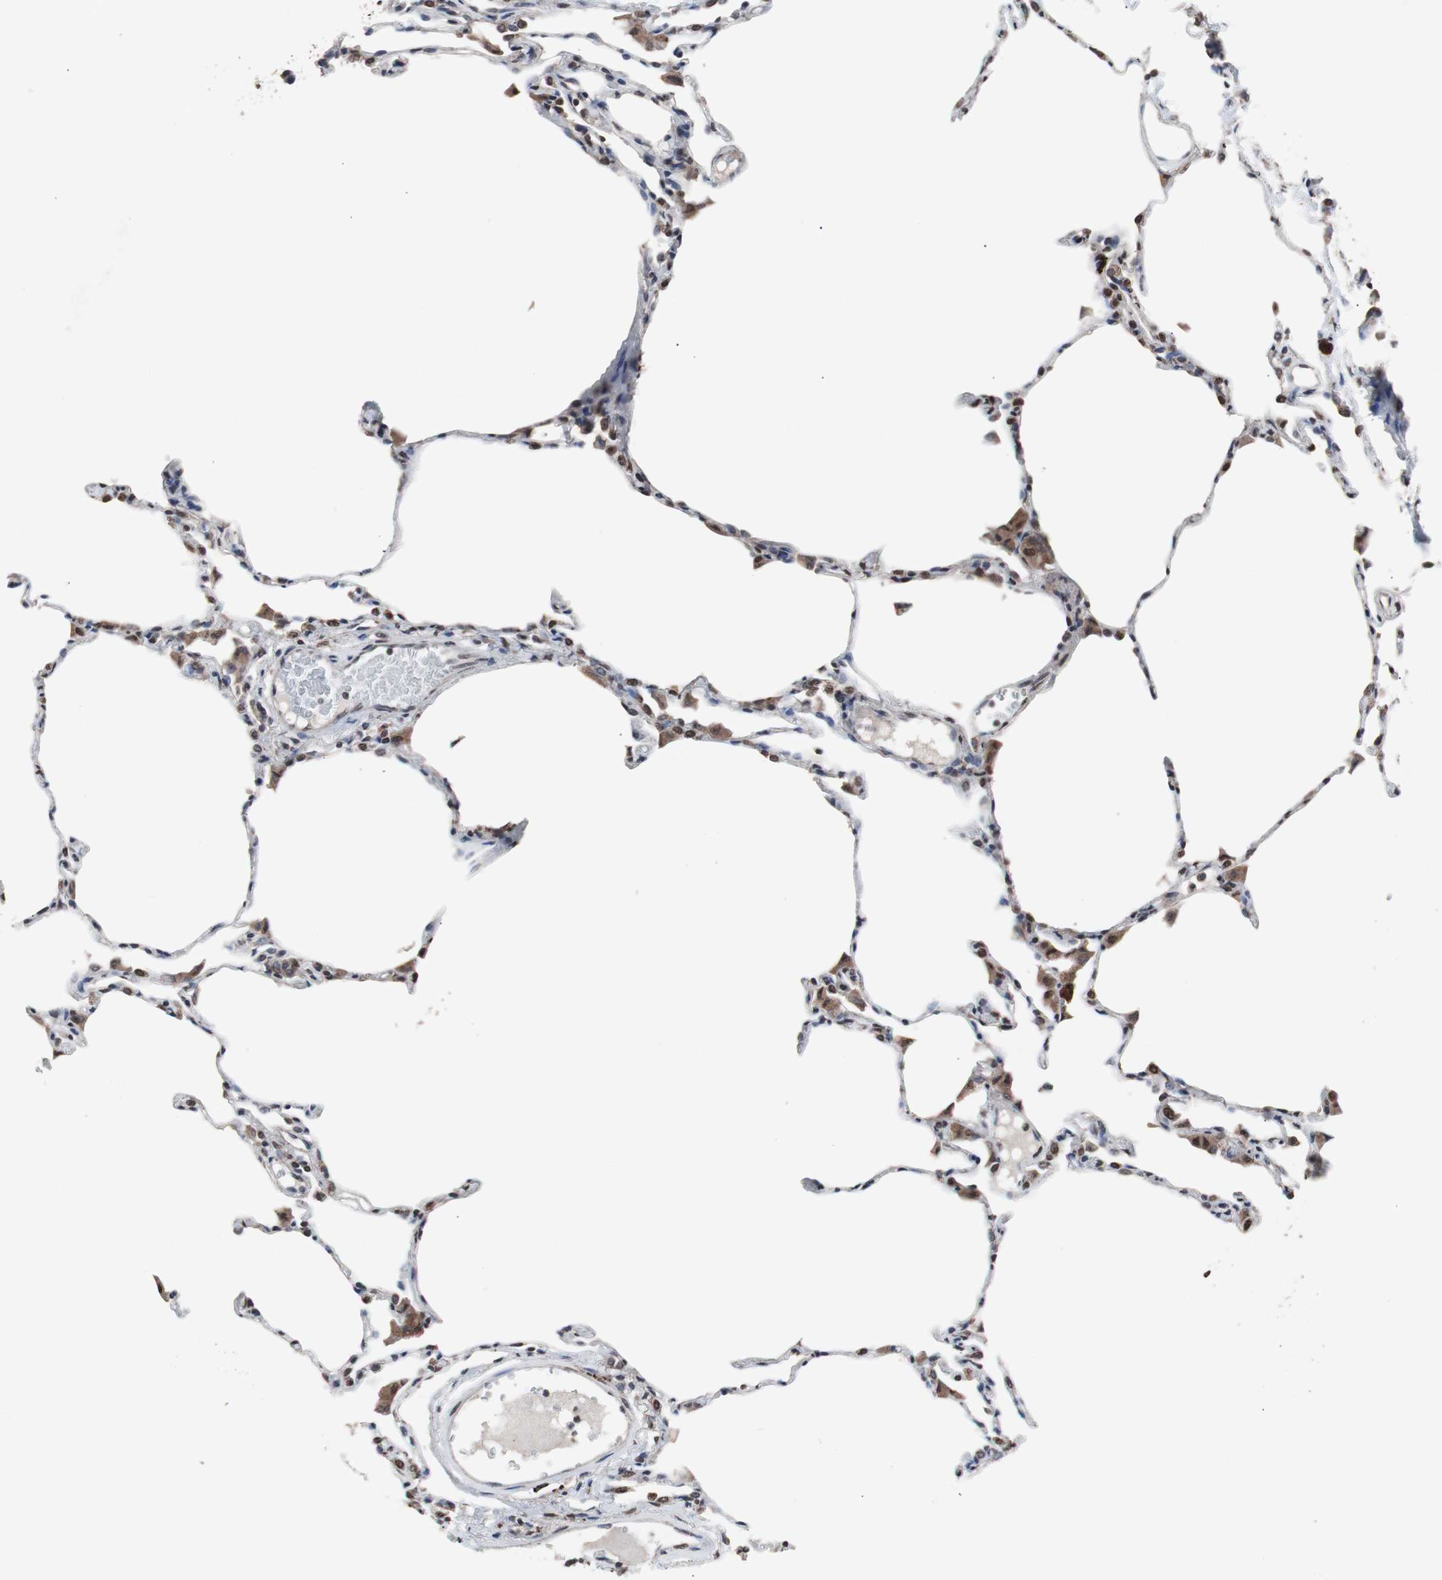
{"staining": {"intensity": "moderate", "quantity": "<25%", "location": "nuclear"}, "tissue": "lung", "cell_type": "Alveolar cells", "image_type": "normal", "snomed": [{"axis": "morphology", "description": "Normal tissue, NOS"}, {"axis": "topography", "description": "Lung"}], "caption": "This photomicrograph shows immunohistochemistry staining of benign human lung, with low moderate nuclear staining in approximately <25% of alveolar cells.", "gene": "MED27", "patient": {"sex": "female", "age": 49}}